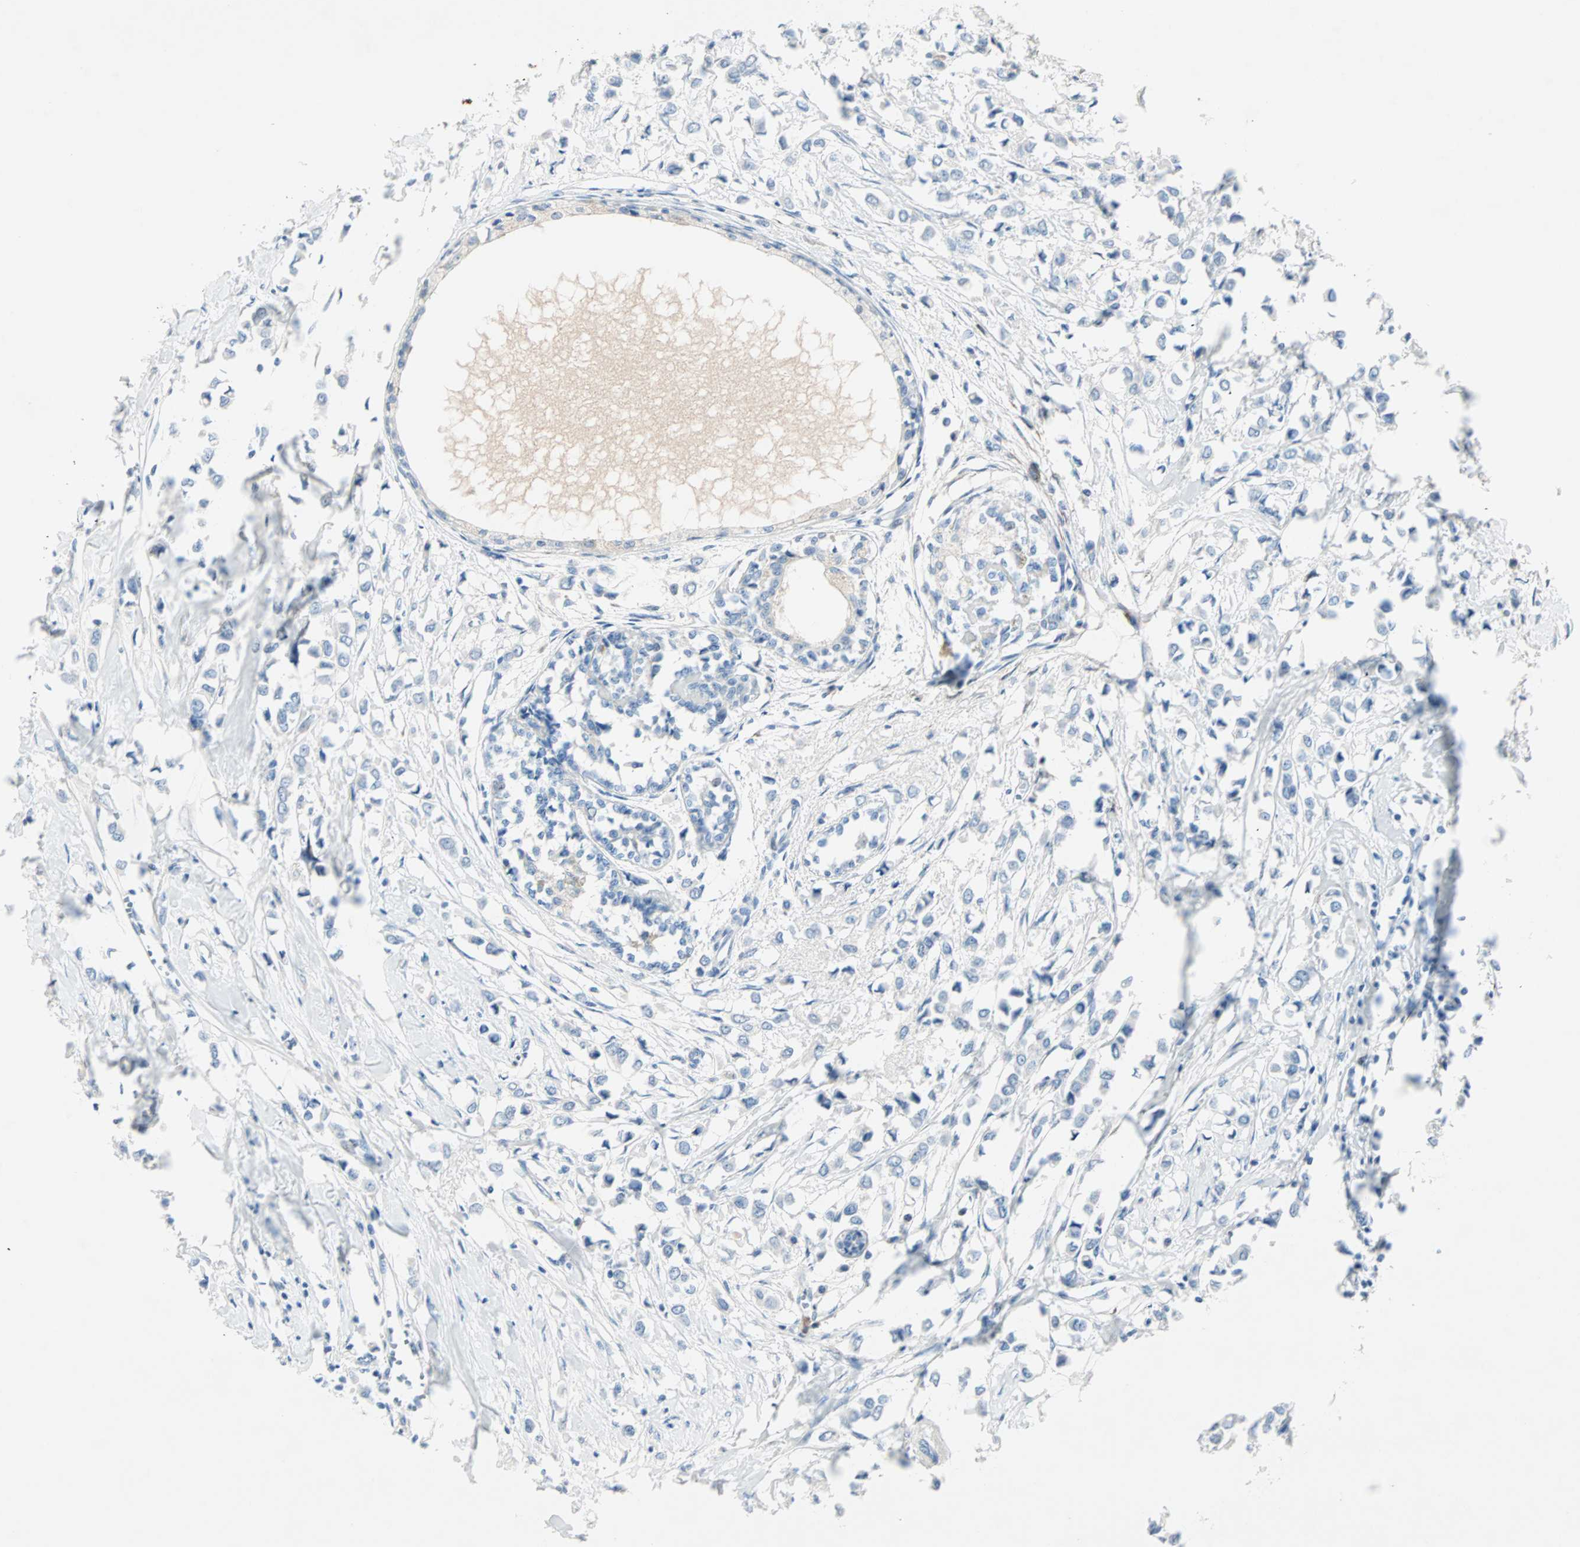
{"staining": {"intensity": "negative", "quantity": "none", "location": "none"}, "tissue": "breast cancer", "cell_type": "Tumor cells", "image_type": "cancer", "snomed": [{"axis": "morphology", "description": "Lobular carcinoma"}, {"axis": "topography", "description": "Breast"}], "caption": "The image shows no significant positivity in tumor cells of breast lobular carcinoma. (Brightfield microscopy of DAB (3,3'-diaminobenzidine) immunohistochemistry at high magnification).", "gene": "NEFH", "patient": {"sex": "female", "age": 51}}